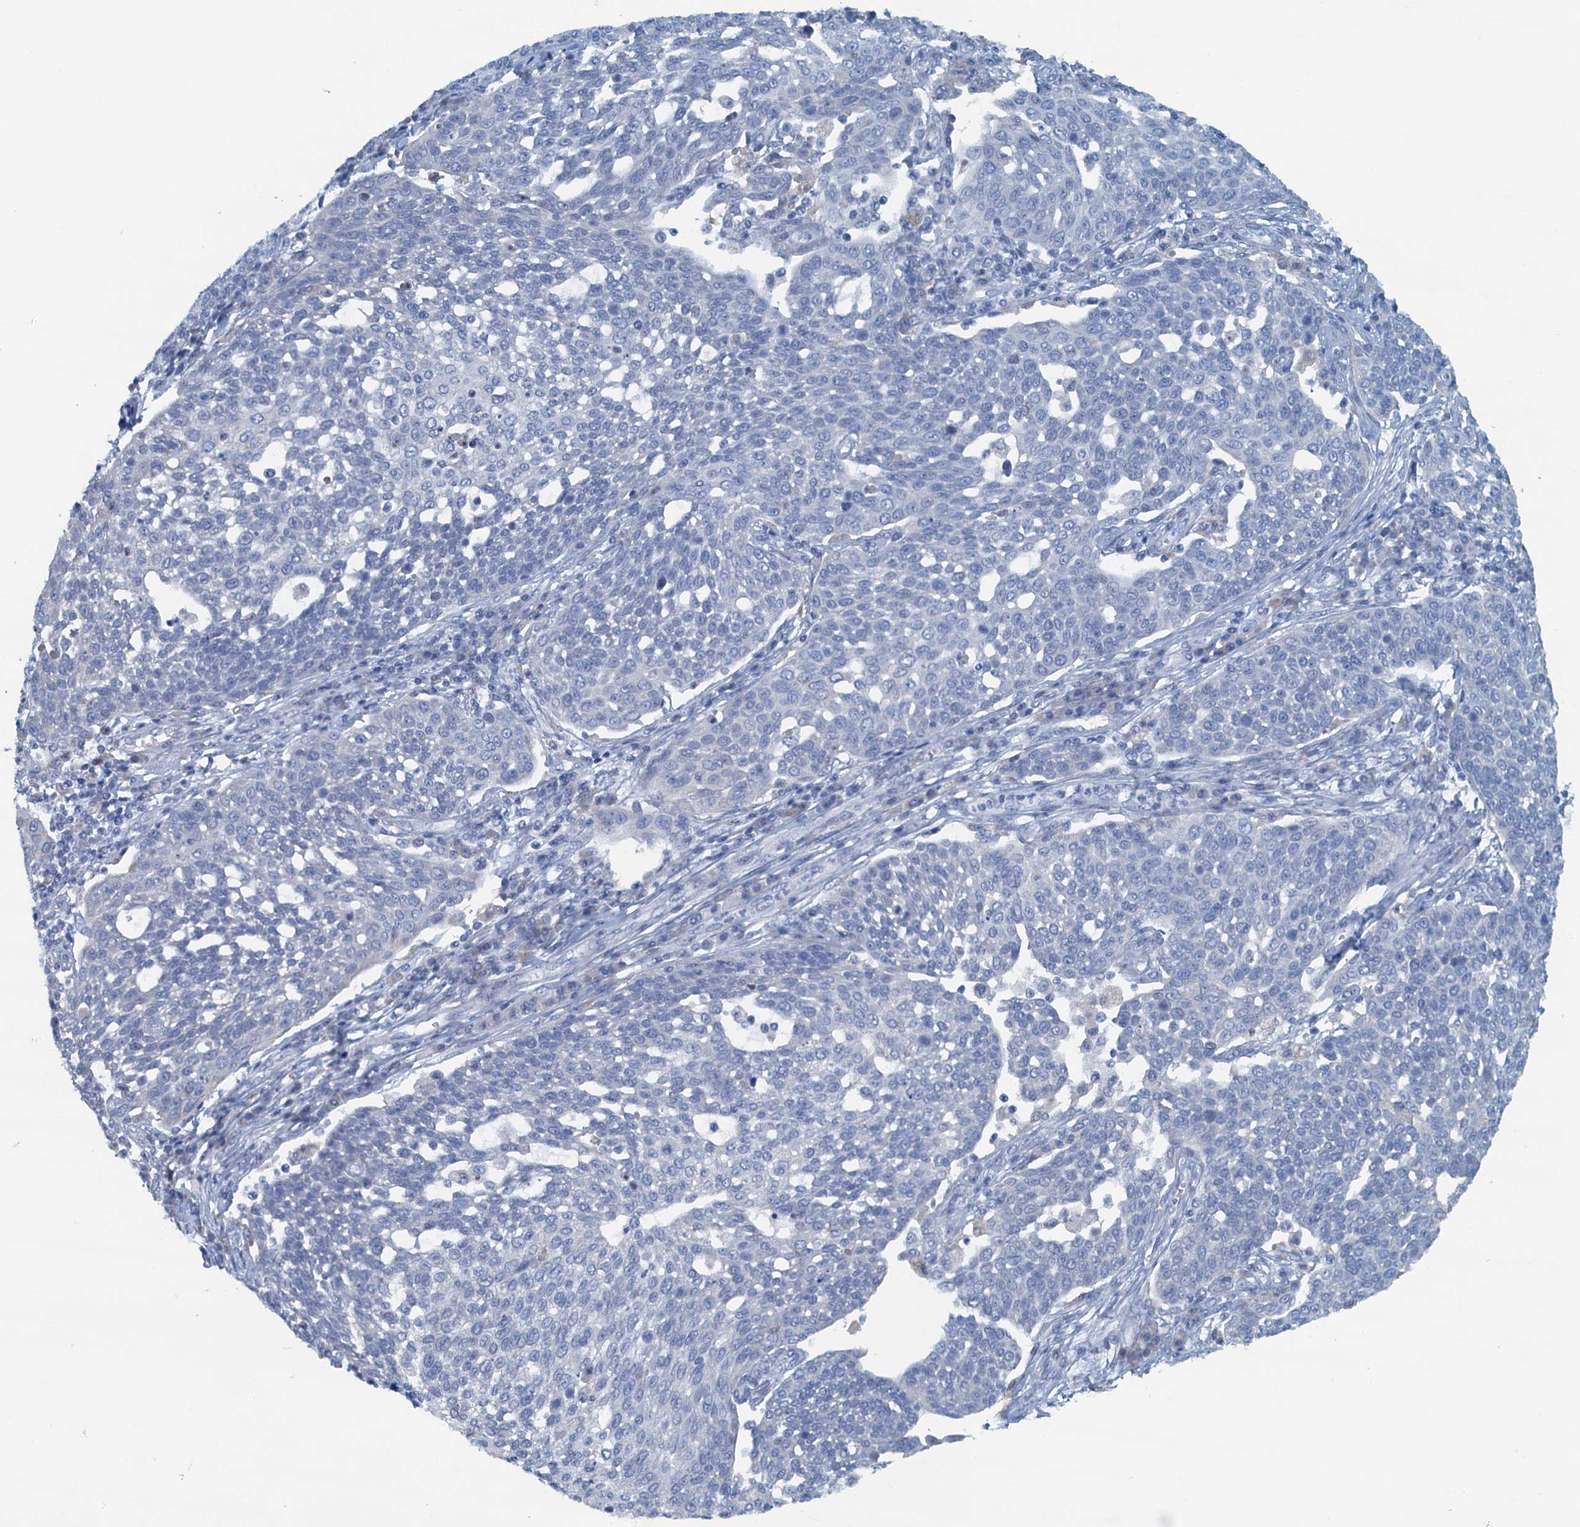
{"staining": {"intensity": "negative", "quantity": "none", "location": "none"}, "tissue": "cervical cancer", "cell_type": "Tumor cells", "image_type": "cancer", "snomed": [{"axis": "morphology", "description": "Squamous cell carcinoma, NOS"}, {"axis": "topography", "description": "Cervix"}], "caption": "Immunohistochemistry (IHC) histopathology image of neoplastic tissue: cervical cancer (squamous cell carcinoma) stained with DAB (3,3'-diaminobenzidine) demonstrates no significant protein expression in tumor cells.", "gene": "C10orf88", "patient": {"sex": "female", "age": 34}}